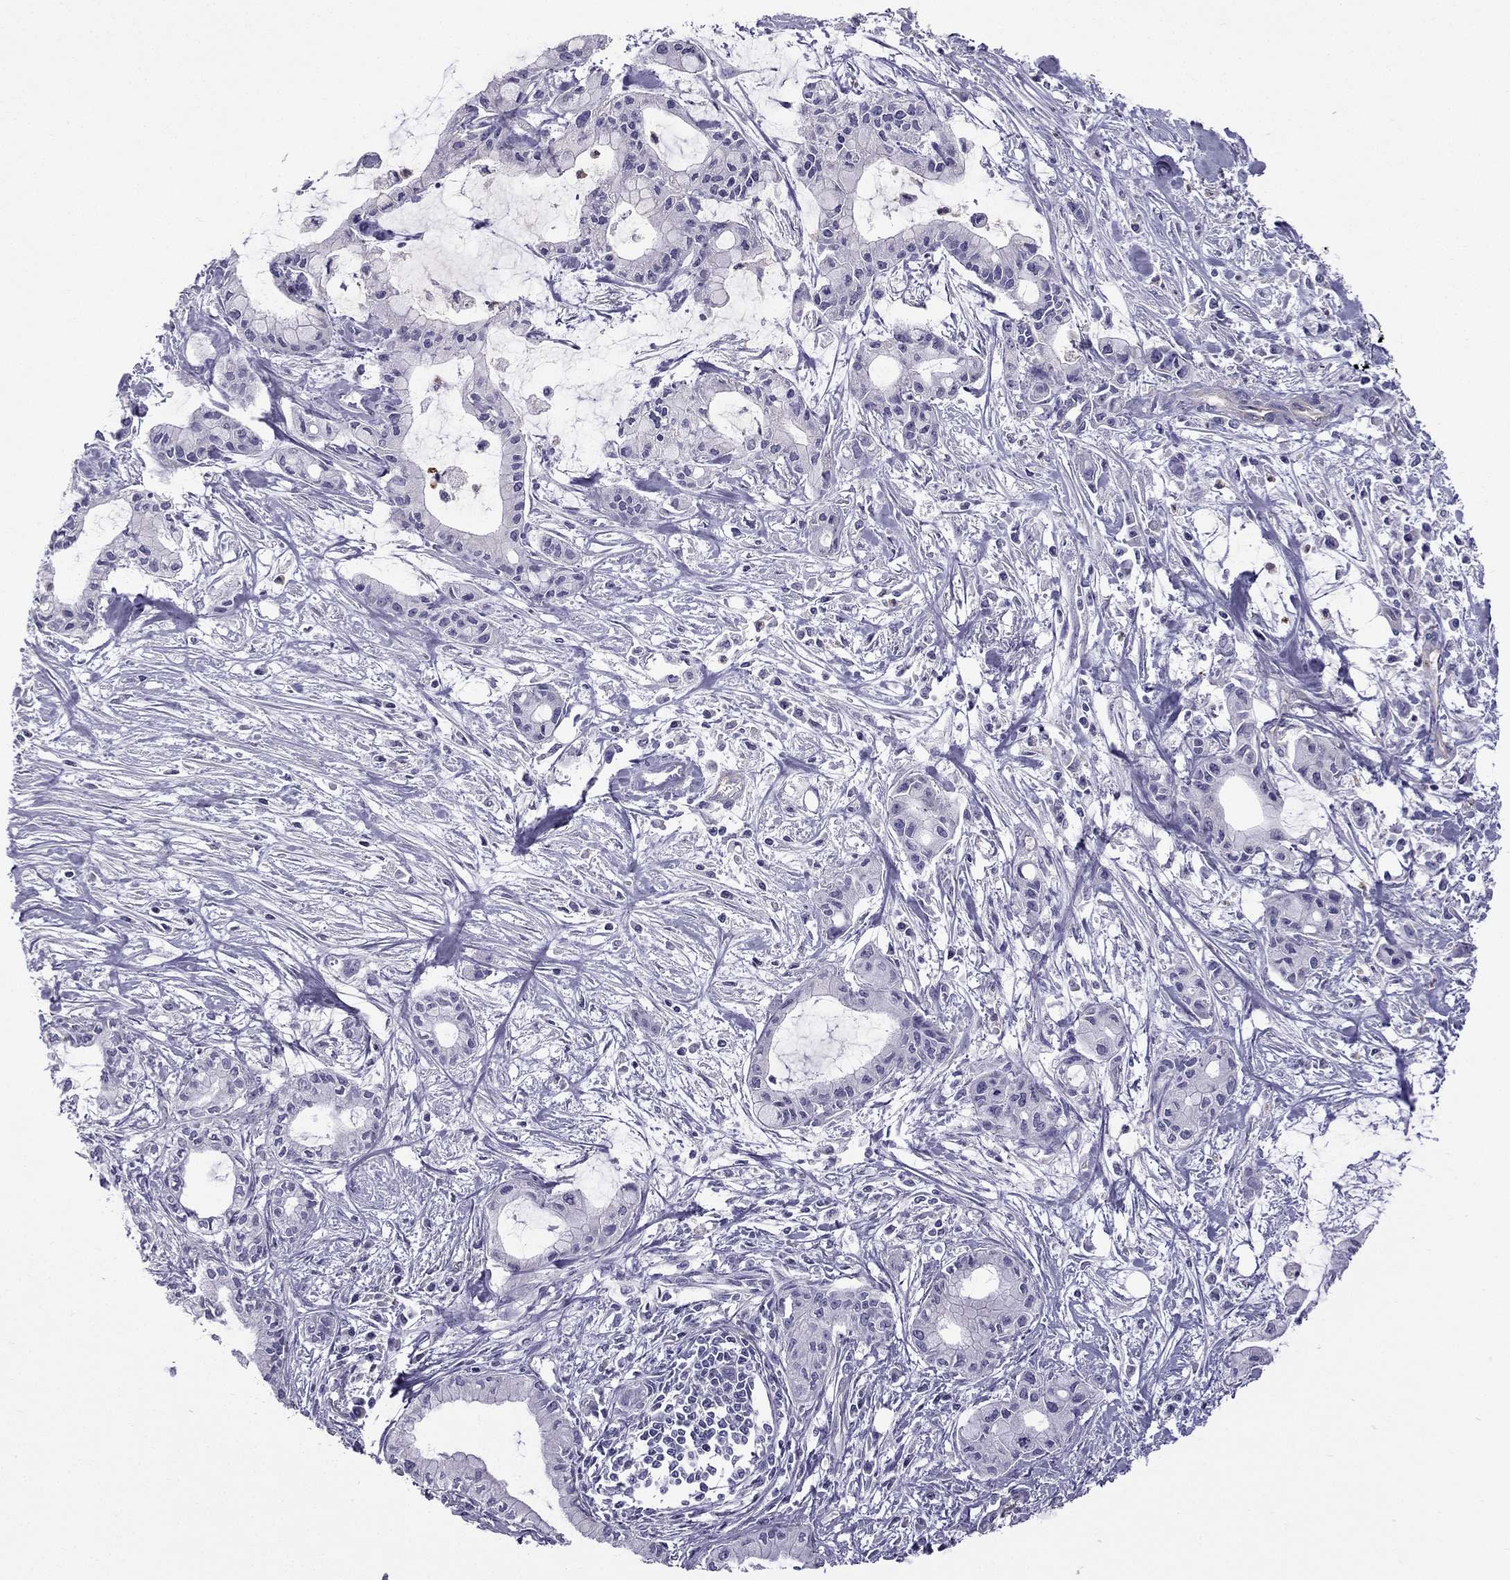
{"staining": {"intensity": "negative", "quantity": "none", "location": "none"}, "tissue": "pancreatic cancer", "cell_type": "Tumor cells", "image_type": "cancer", "snomed": [{"axis": "morphology", "description": "Adenocarcinoma, NOS"}, {"axis": "topography", "description": "Pancreas"}], "caption": "Tumor cells show no significant expression in pancreatic cancer.", "gene": "STOML3", "patient": {"sex": "male", "age": 48}}